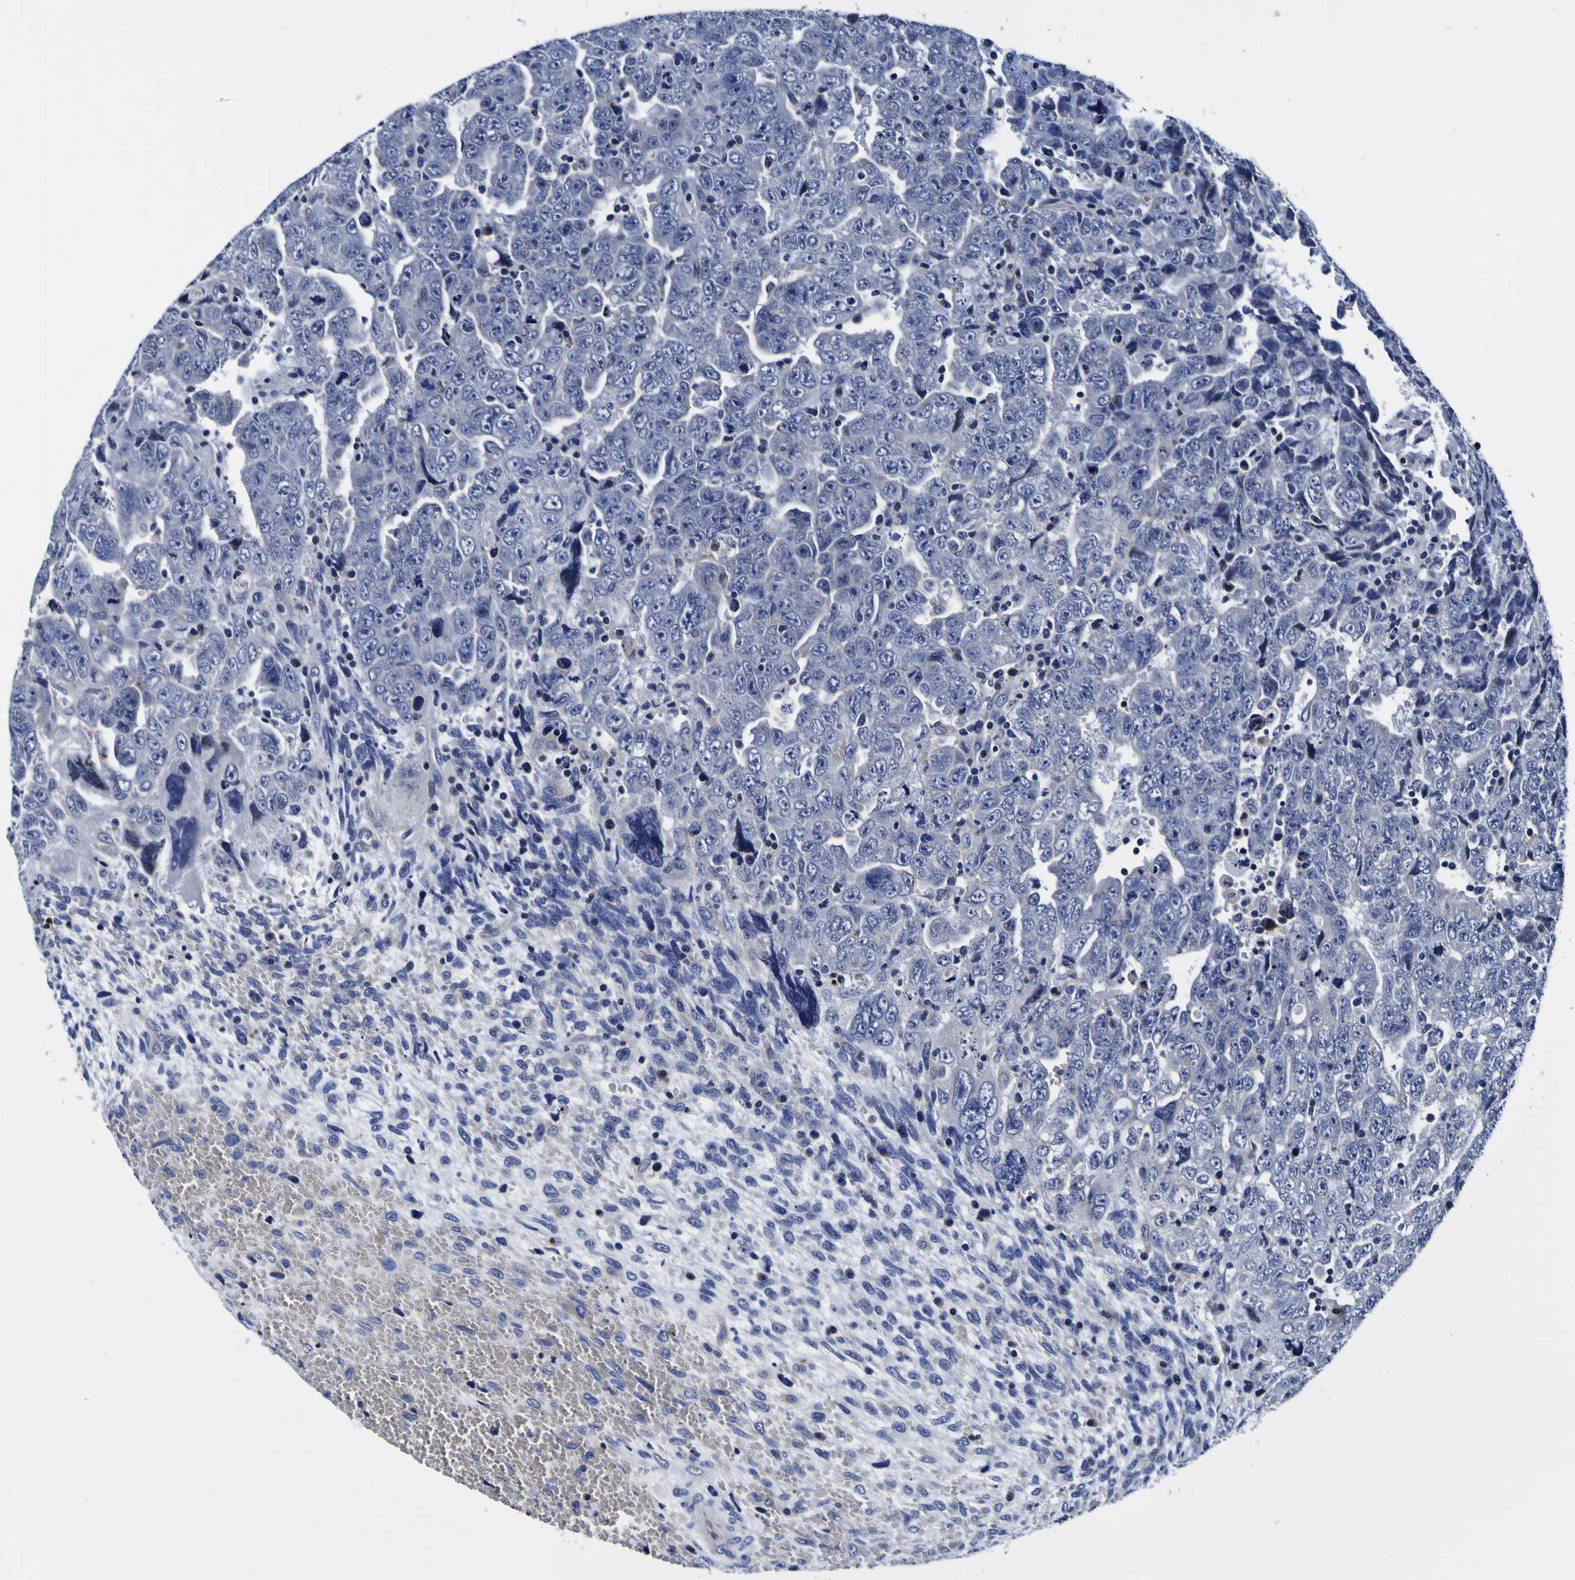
{"staining": {"intensity": "negative", "quantity": "none", "location": "none"}, "tissue": "testis cancer", "cell_type": "Tumor cells", "image_type": "cancer", "snomed": [{"axis": "morphology", "description": "Carcinoma, Embryonal, NOS"}, {"axis": "topography", "description": "Testis"}], "caption": "This is an IHC histopathology image of human testis cancer (embryonal carcinoma). There is no positivity in tumor cells.", "gene": "PDLIM4", "patient": {"sex": "male", "age": 28}}